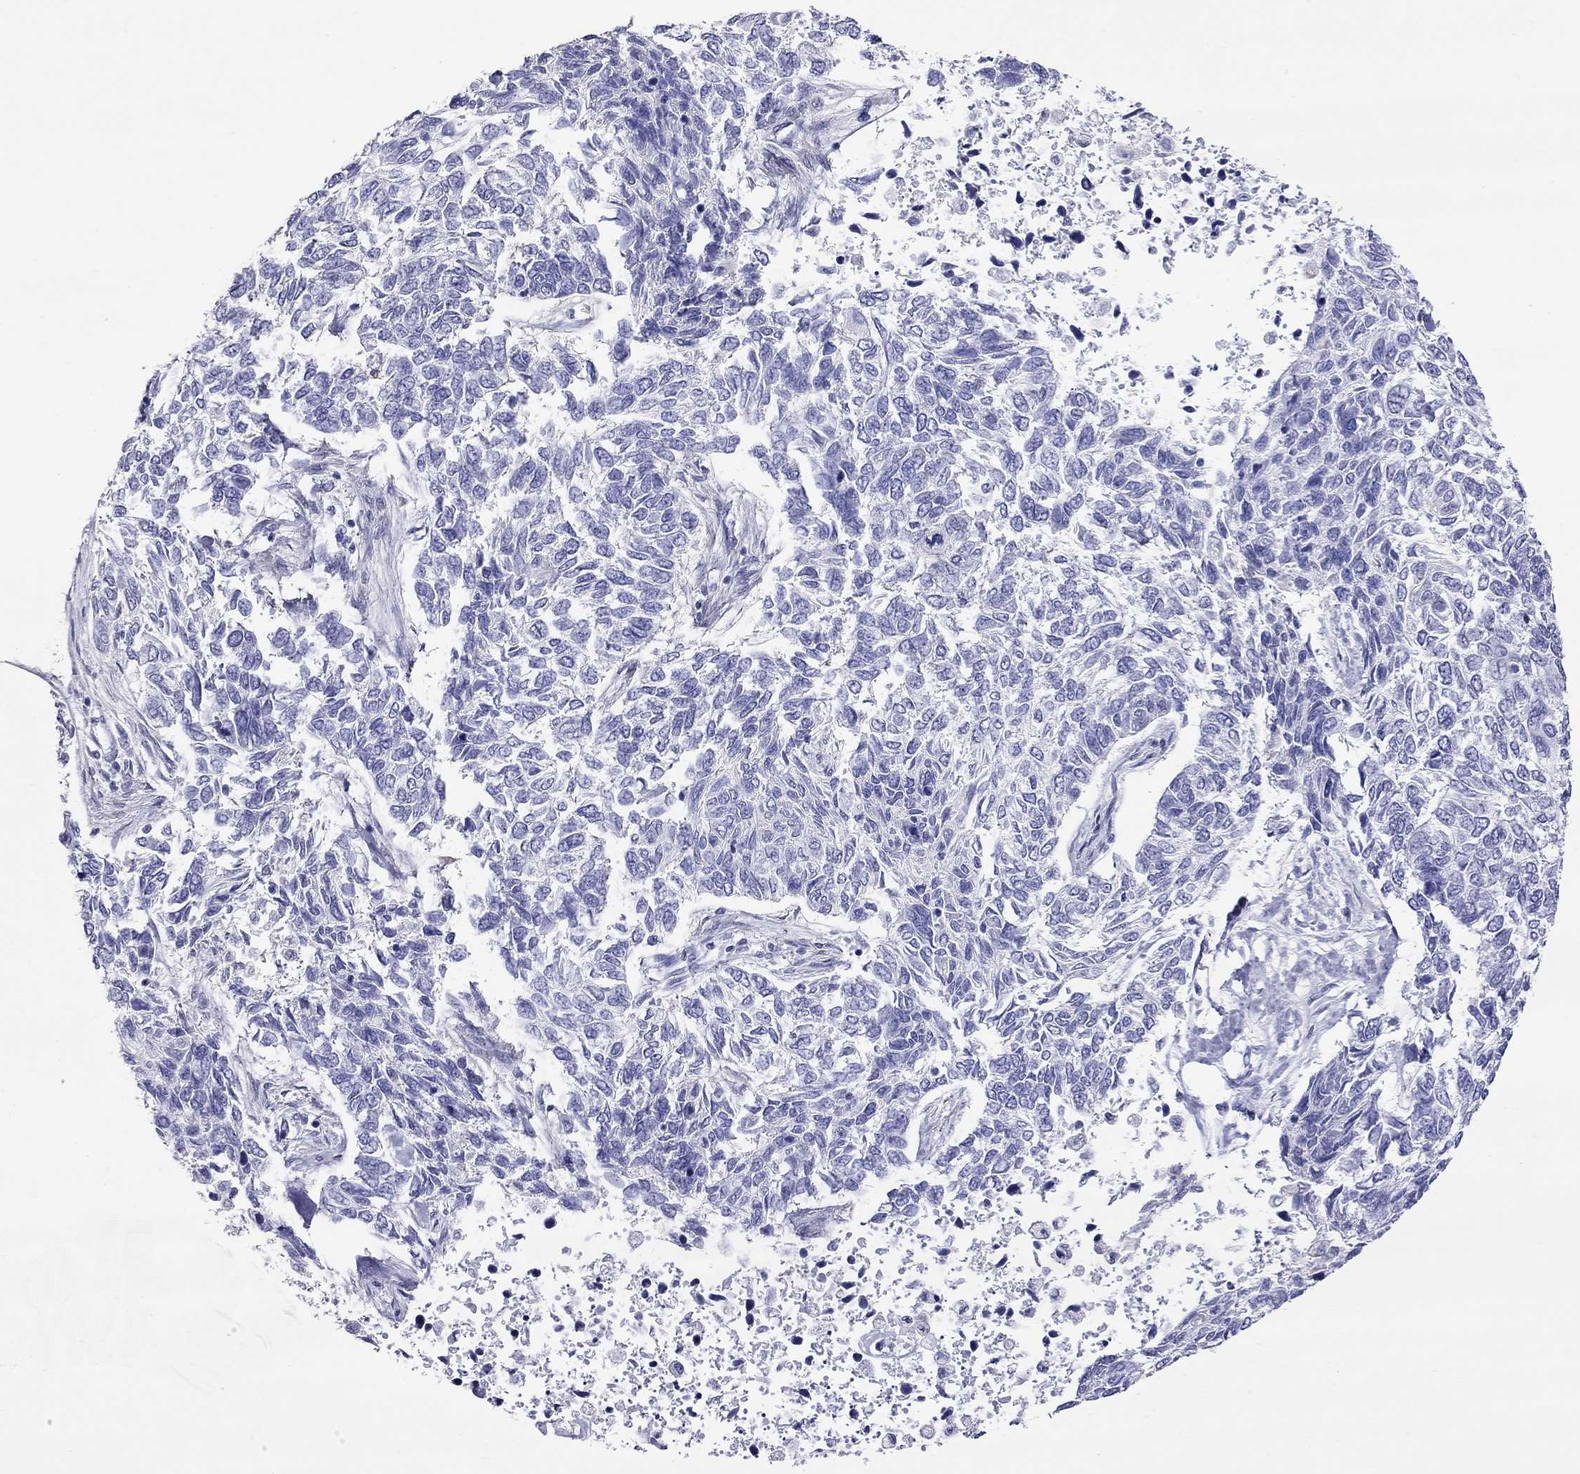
{"staining": {"intensity": "negative", "quantity": "none", "location": "none"}, "tissue": "skin cancer", "cell_type": "Tumor cells", "image_type": "cancer", "snomed": [{"axis": "morphology", "description": "Basal cell carcinoma"}, {"axis": "topography", "description": "Skin"}], "caption": "Tumor cells are negative for brown protein staining in basal cell carcinoma (skin). Brightfield microscopy of immunohistochemistry (IHC) stained with DAB (brown) and hematoxylin (blue), captured at high magnification.", "gene": "SLC46A2", "patient": {"sex": "female", "age": 65}}